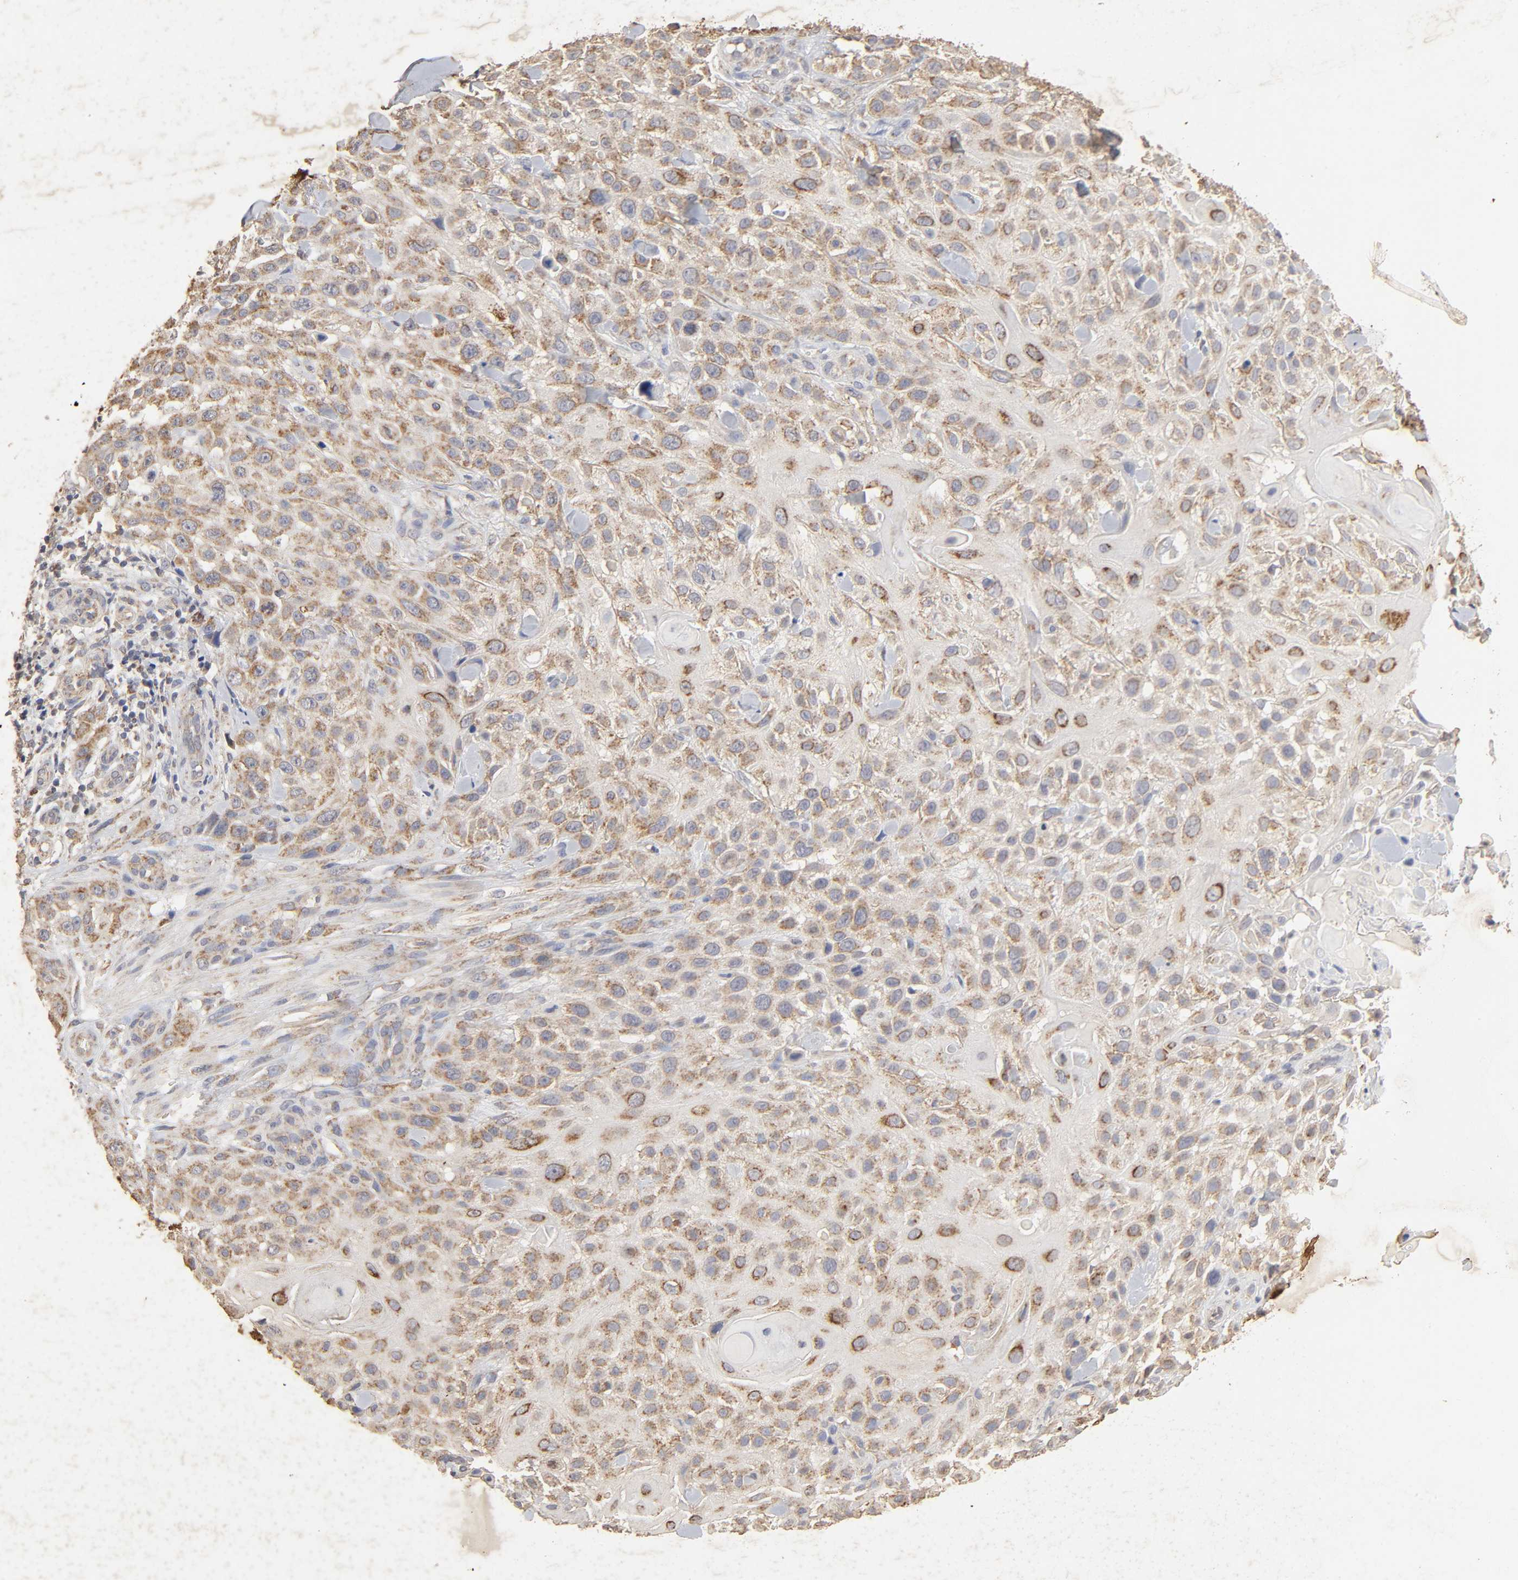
{"staining": {"intensity": "moderate", "quantity": ">75%", "location": "cytoplasmic/membranous"}, "tissue": "skin cancer", "cell_type": "Tumor cells", "image_type": "cancer", "snomed": [{"axis": "morphology", "description": "Squamous cell carcinoma, NOS"}, {"axis": "topography", "description": "Skin"}], "caption": "This is a histology image of immunohistochemistry staining of skin cancer (squamous cell carcinoma), which shows moderate staining in the cytoplasmic/membranous of tumor cells.", "gene": "CYCS", "patient": {"sex": "female", "age": 42}}